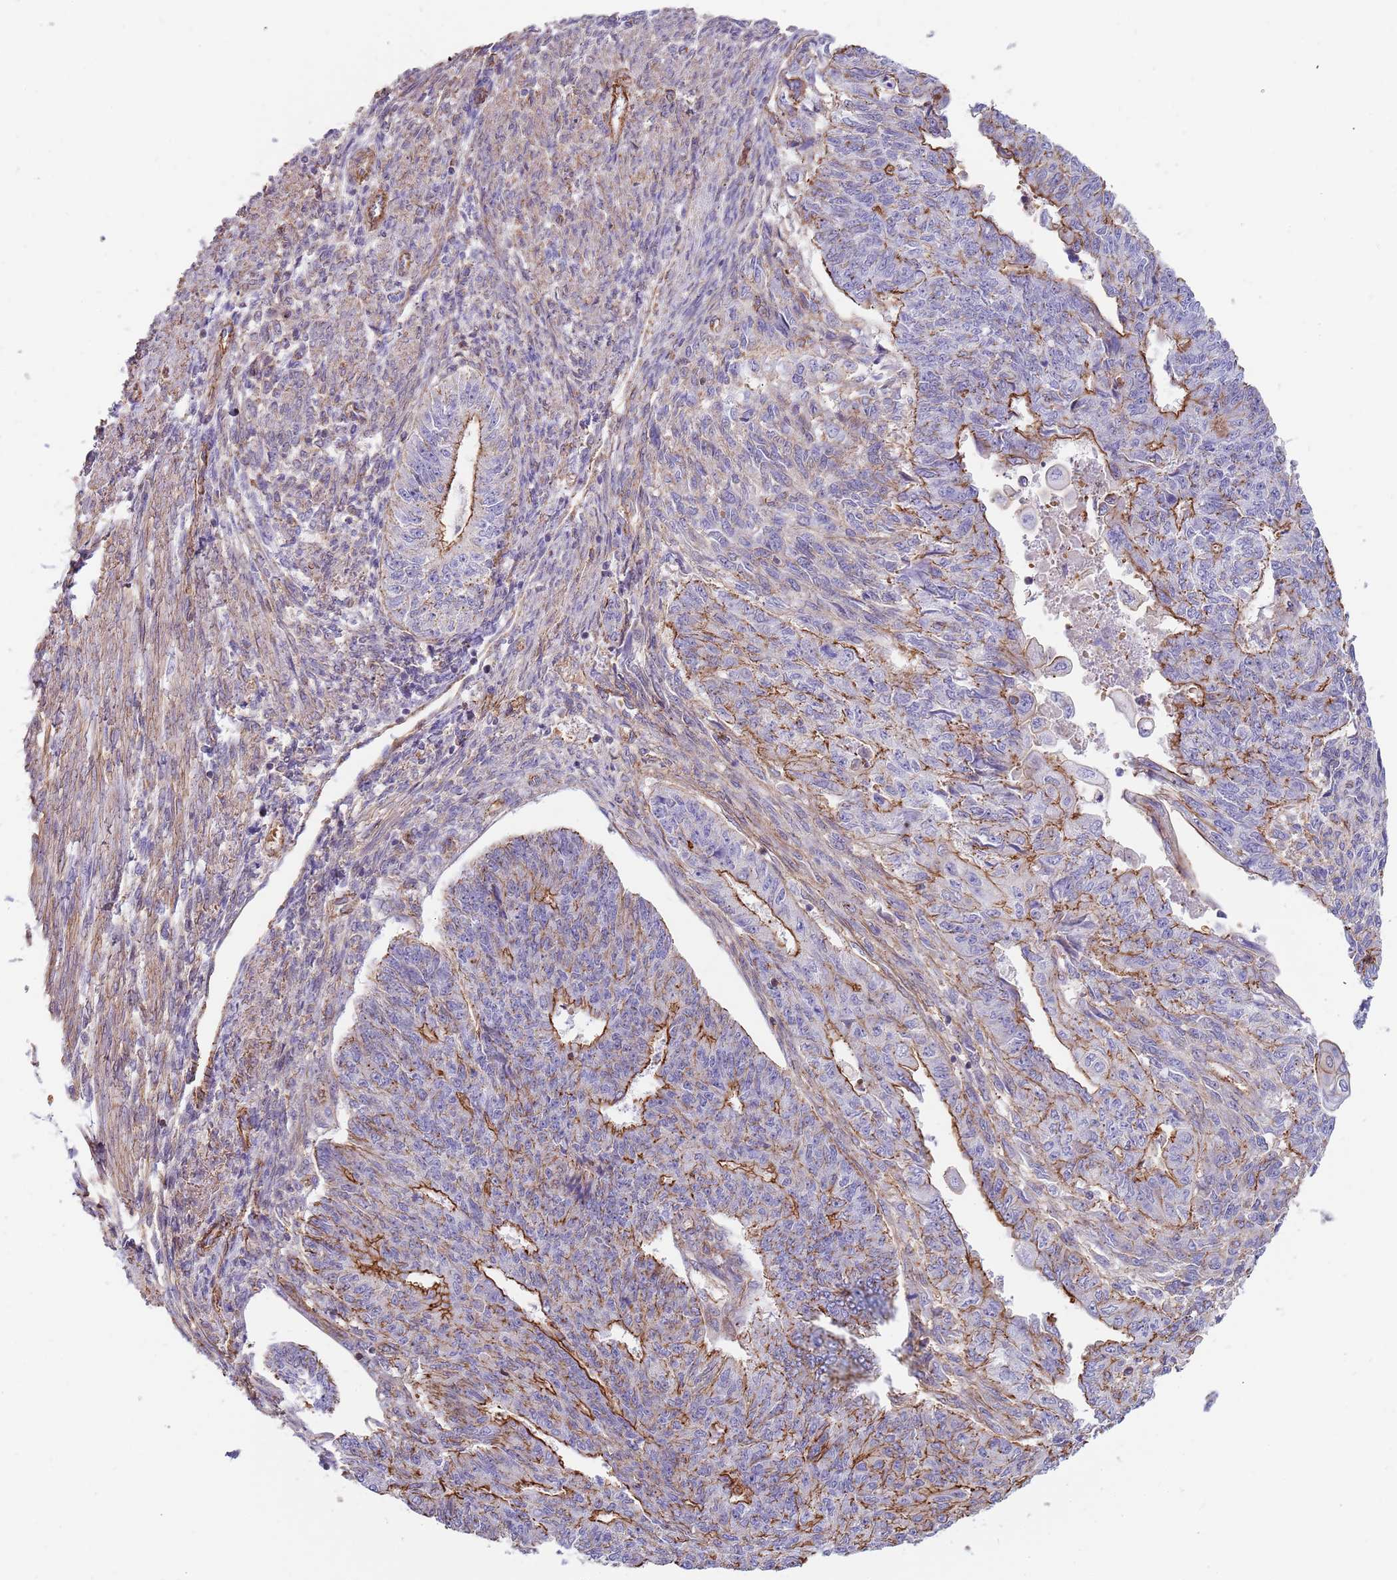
{"staining": {"intensity": "moderate", "quantity": "25%-75%", "location": "cytoplasmic/membranous"}, "tissue": "endometrial cancer", "cell_type": "Tumor cells", "image_type": "cancer", "snomed": [{"axis": "morphology", "description": "Adenocarcinoma, NOS"}, {"axis": "topography", "description": "Endometrium"}], "caption": "A medium amount of moderate cytoplasmic/membranous expression is seen in approximately 25%-75% of tumor cells in endometrial cancer (adenocarcinoma) tissue.", "gene": "GFRAL", "patient": {"sex": "female", "age": 32}}